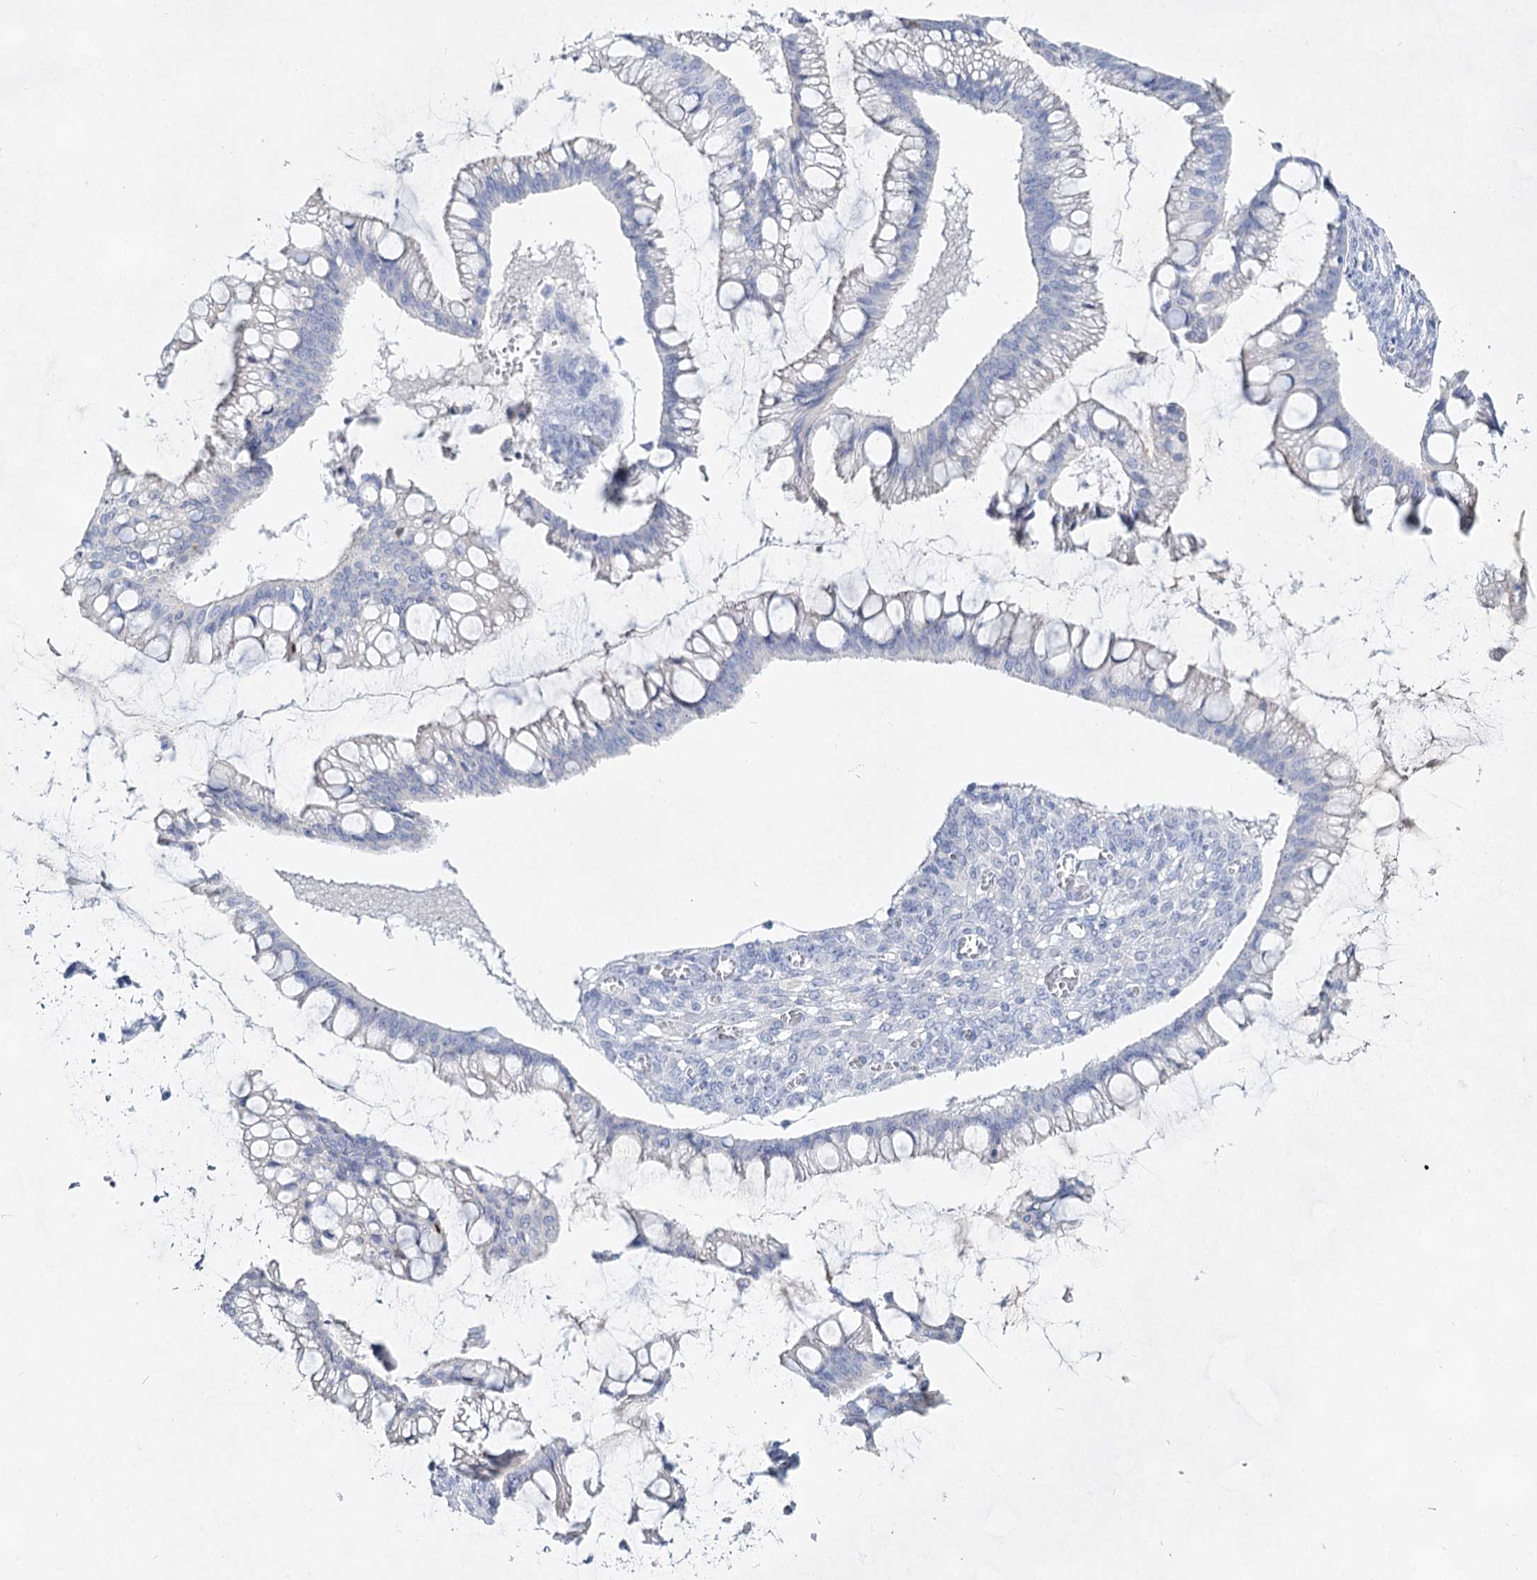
{"staining": {"intensity": "negative", "quantity": "none", "location": "none"}, "tissue": "ovarian cancer", "cell_type": "Tumor cells", "image_type": "cancer", "snomed": [{"axis": "morphology", "description": "Cystadenocarcinoma, mucinous, NOS"}, {"axis": "topography", "description": "Ovary"}], "caption": "Tumor cells show no significant protein expression in ovarian mucinous cystadenocarcinoma. The staining is performed using DAB (3,3'-diaminobenzidine) brown chromogen with nuclei counter-stained in using hematoxylin.", "gene": "SLC17A2", "patient": {"sex": "female", "age": 73}}